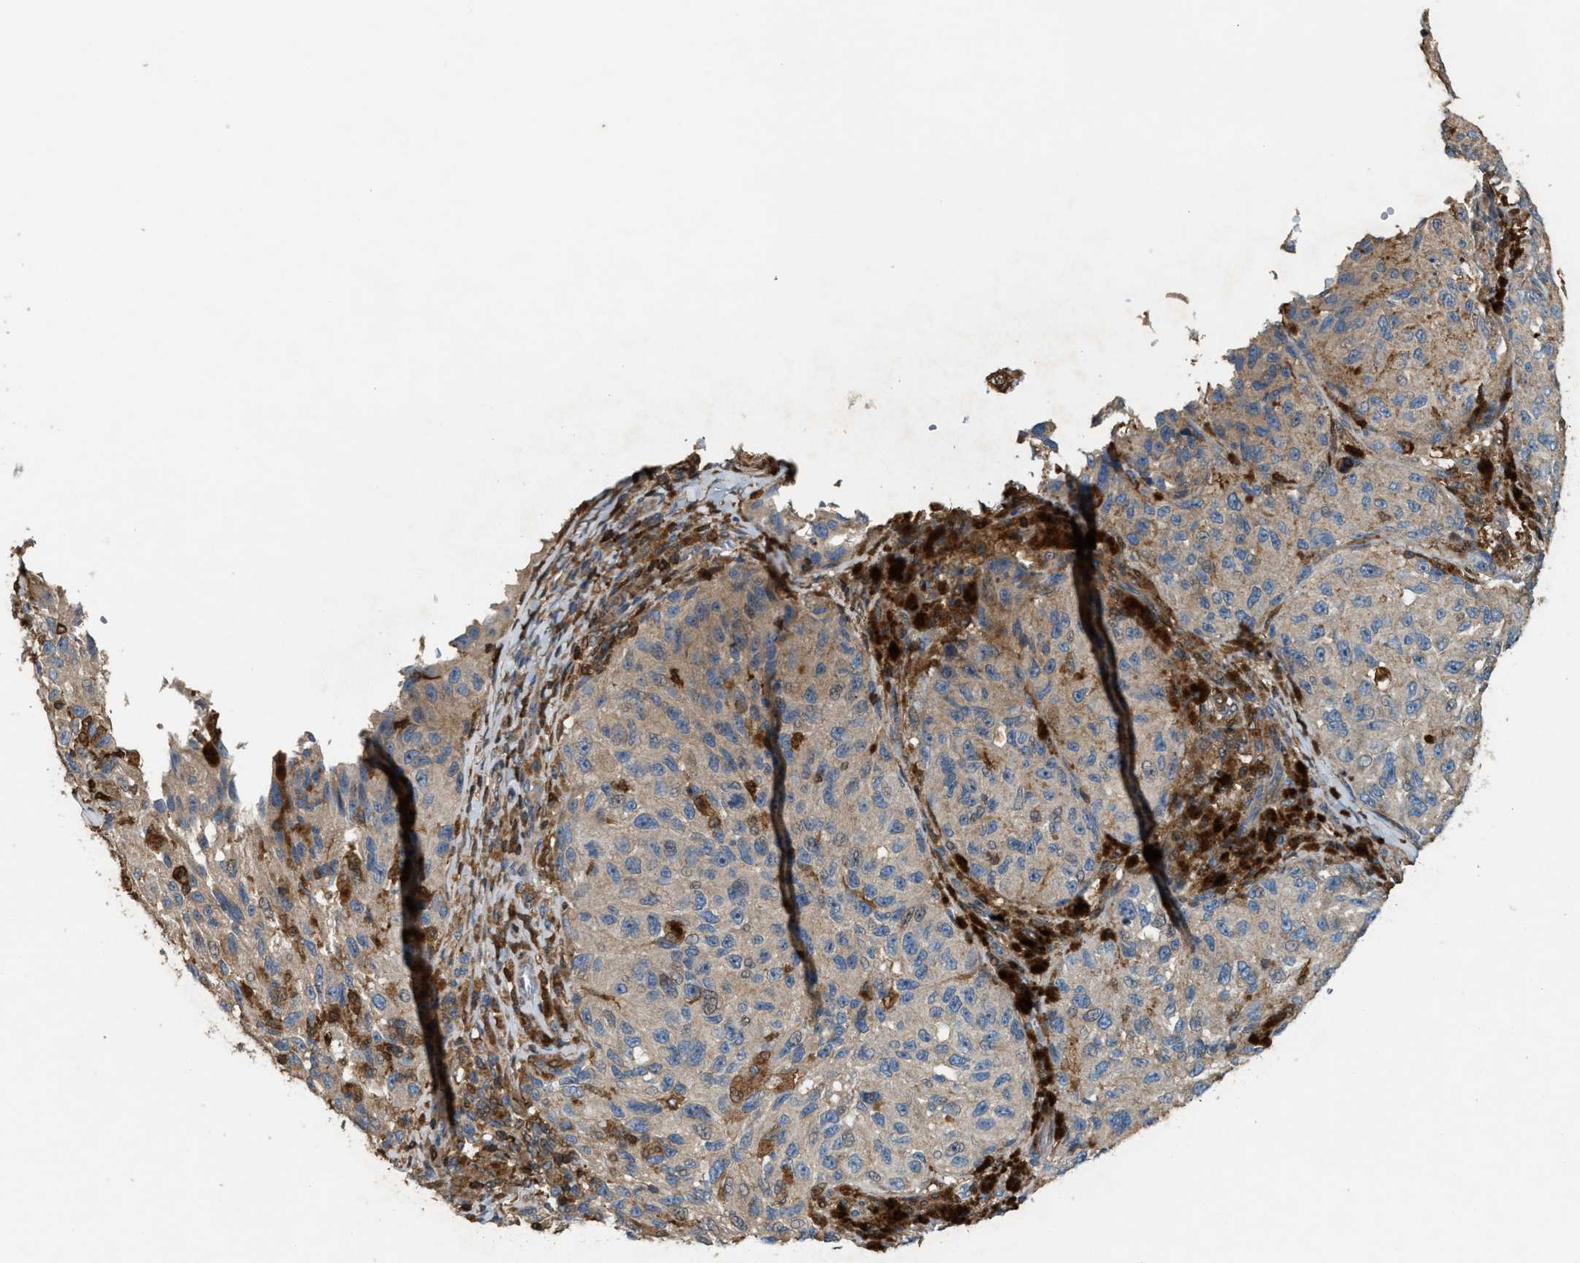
{"staining": {"intensity": "weak", "quantity": "<25%", "location": "cytoplasmic/membranous"}, "tissue": "melanoma", "cell_type": "Tumor cells", "image_type": "cancer", "snomed": [{"axis": "morphology", "description": "Malignant melanoma, NOS"}, {"axis": "topography", "description": "Skin"}], "caption": "This image is of malignant melanoma stained with IHC to label a protein in brown with the nuclei are counter-stained blue. There is no expression in tumor cells.", "gene": "SERPINB5", "patient": {"sex": "female", "age": 73}}